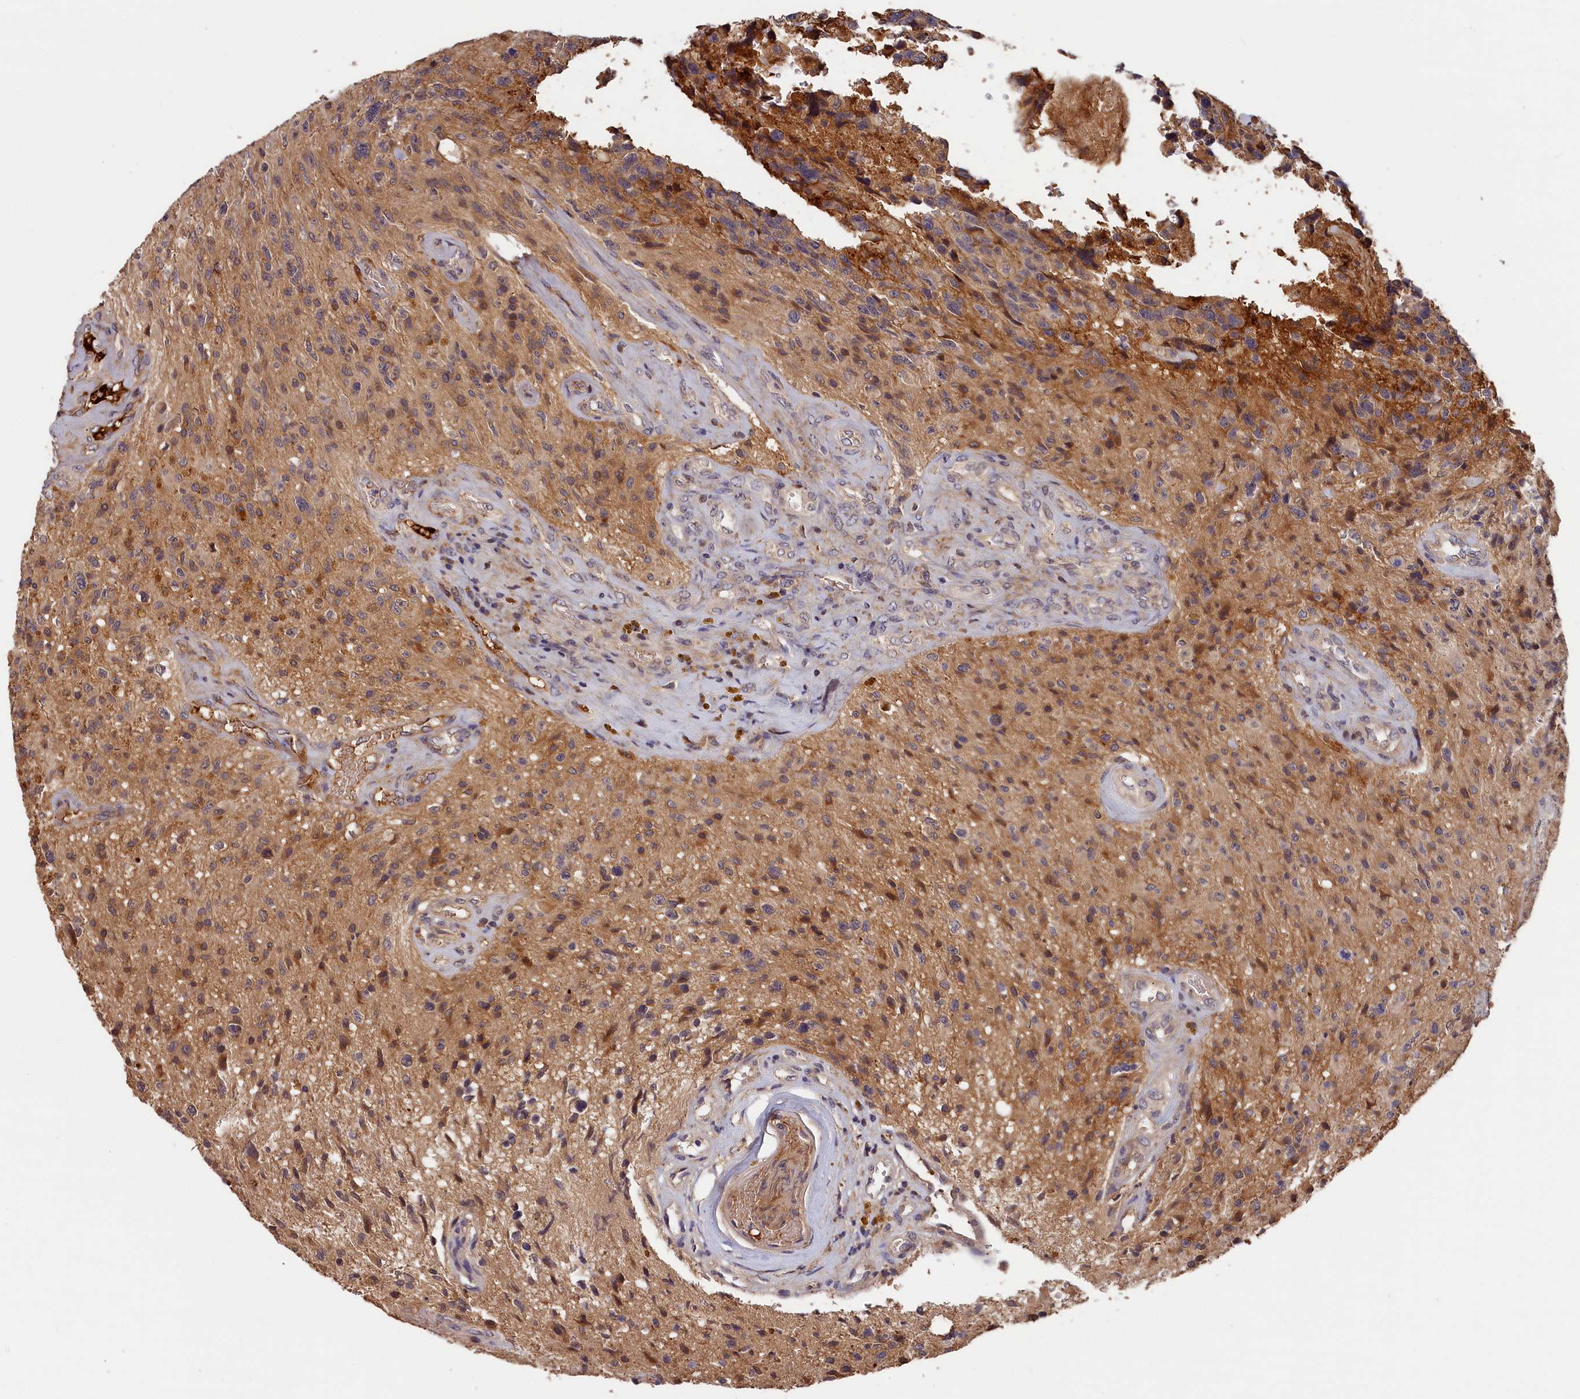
{"staining": {"intensity": "weak", "quantity": "<25%", "location": "cytoplasmic/membranous"}, "tissue": "glioma", "cell_type": "Tumor cells", "image_type": "cancer", "snomed": [{"axis": "morphology", "description": "Glioma, malignant, High grade"}, {"axis": "topography", "description": "Brain"}], "caption": "Tumor cells are negative for protein expression in human malignant high-grade glioma.", "gene": "ITIH1", "patient": {"sex": "male", "age": 69}}